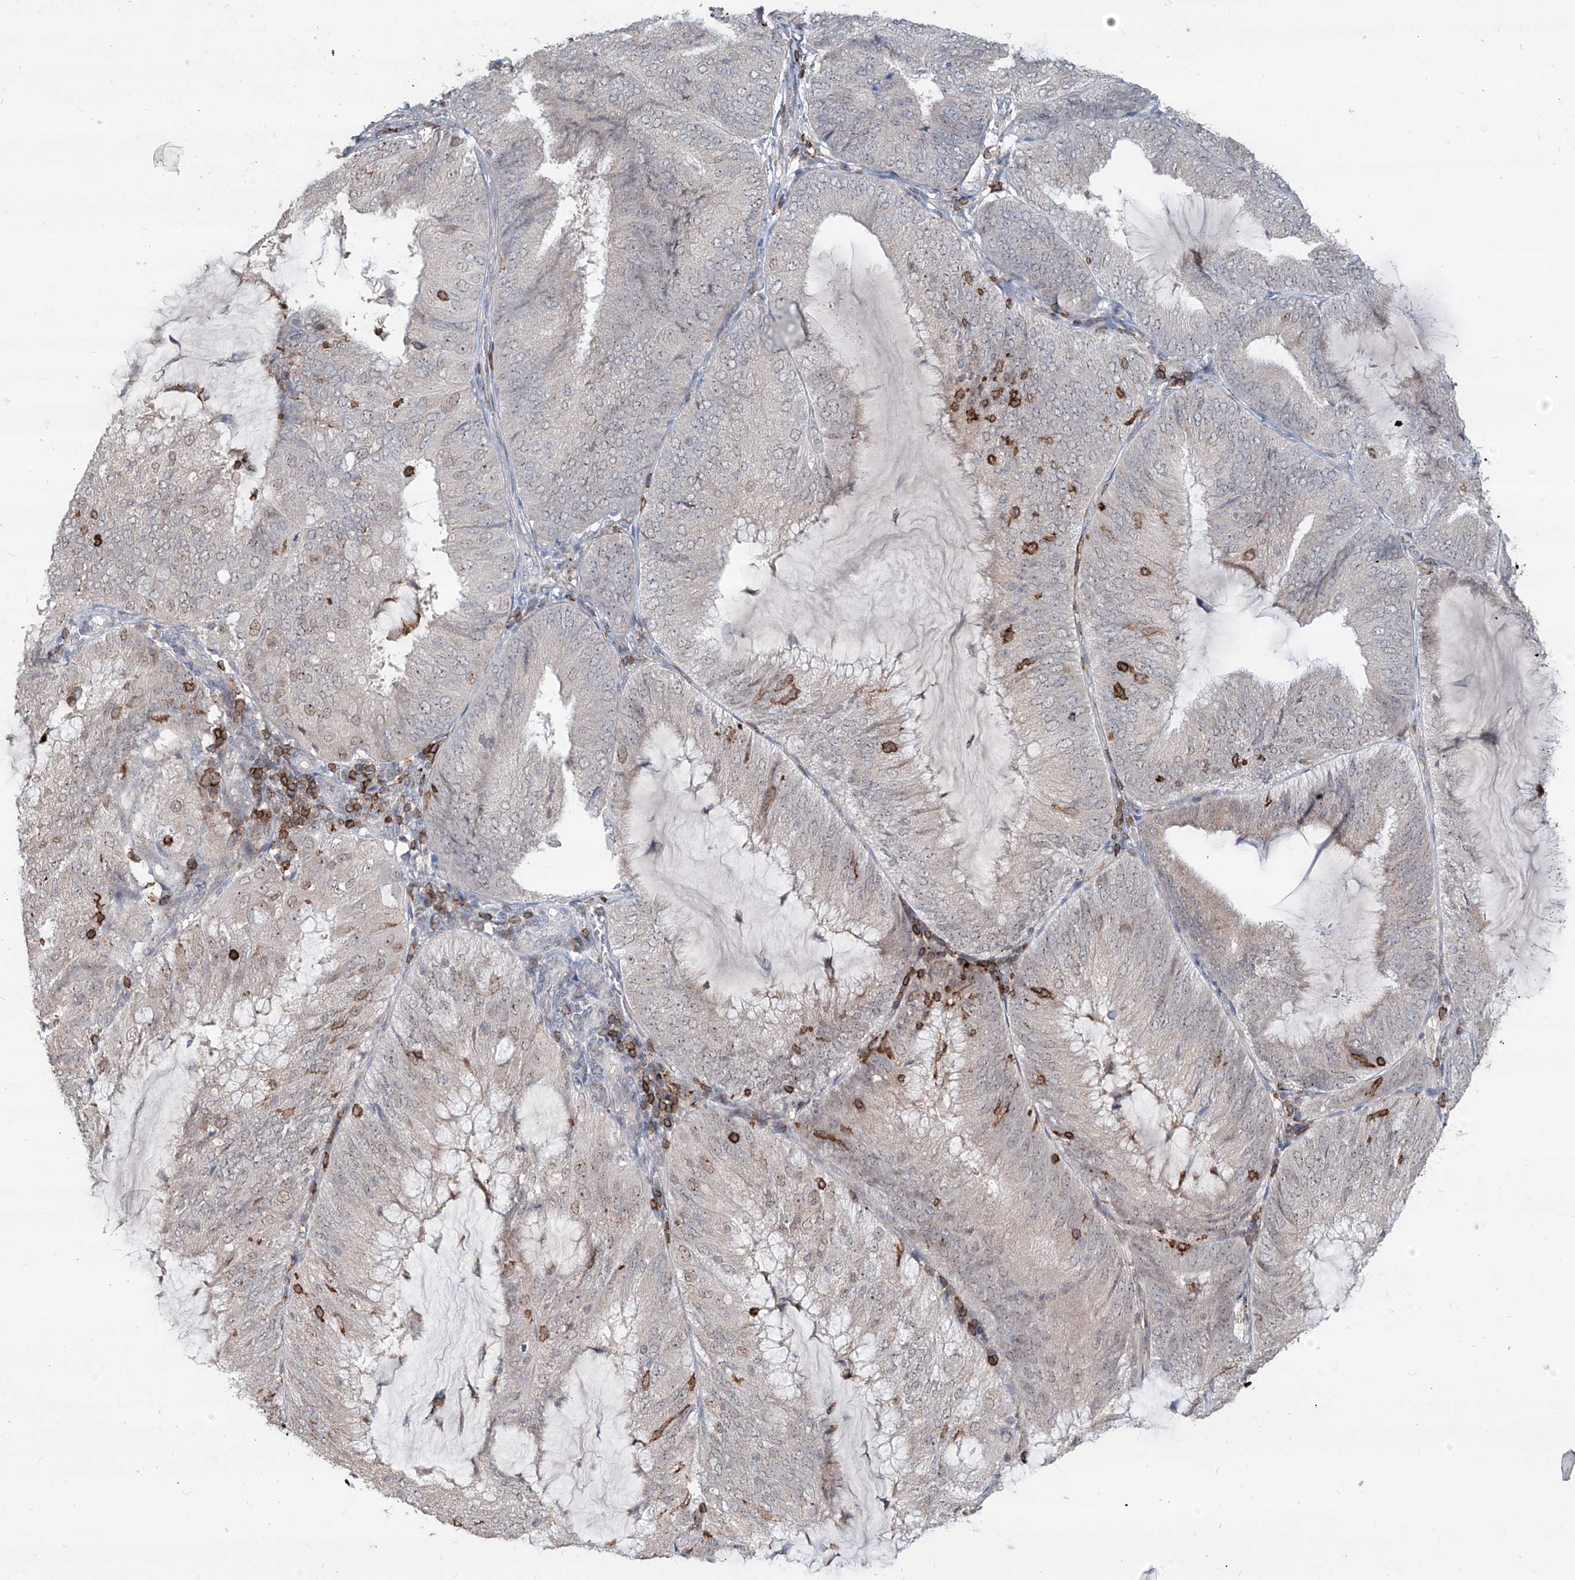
{"staining": {"intensity": "weak", "quantity": "<25%", "location": "nuclear"}, "tissue": "endometrial cancer", "cell_type": "Tumor cells", "image_type": "cancer", "snomed": [{"axis": "morphology", "description": "Adenocarcinoma, NOS"}, {"axis": "topography", "description": "Endometrium"}], "caption": "Human adenocarcinoma (endometrial) stained for a protein using immunohistochemistry (IHC) shows no staining in tumor cells.", "gene": "ZBTB48", "patient": {"sex": "female", "age": 81}}